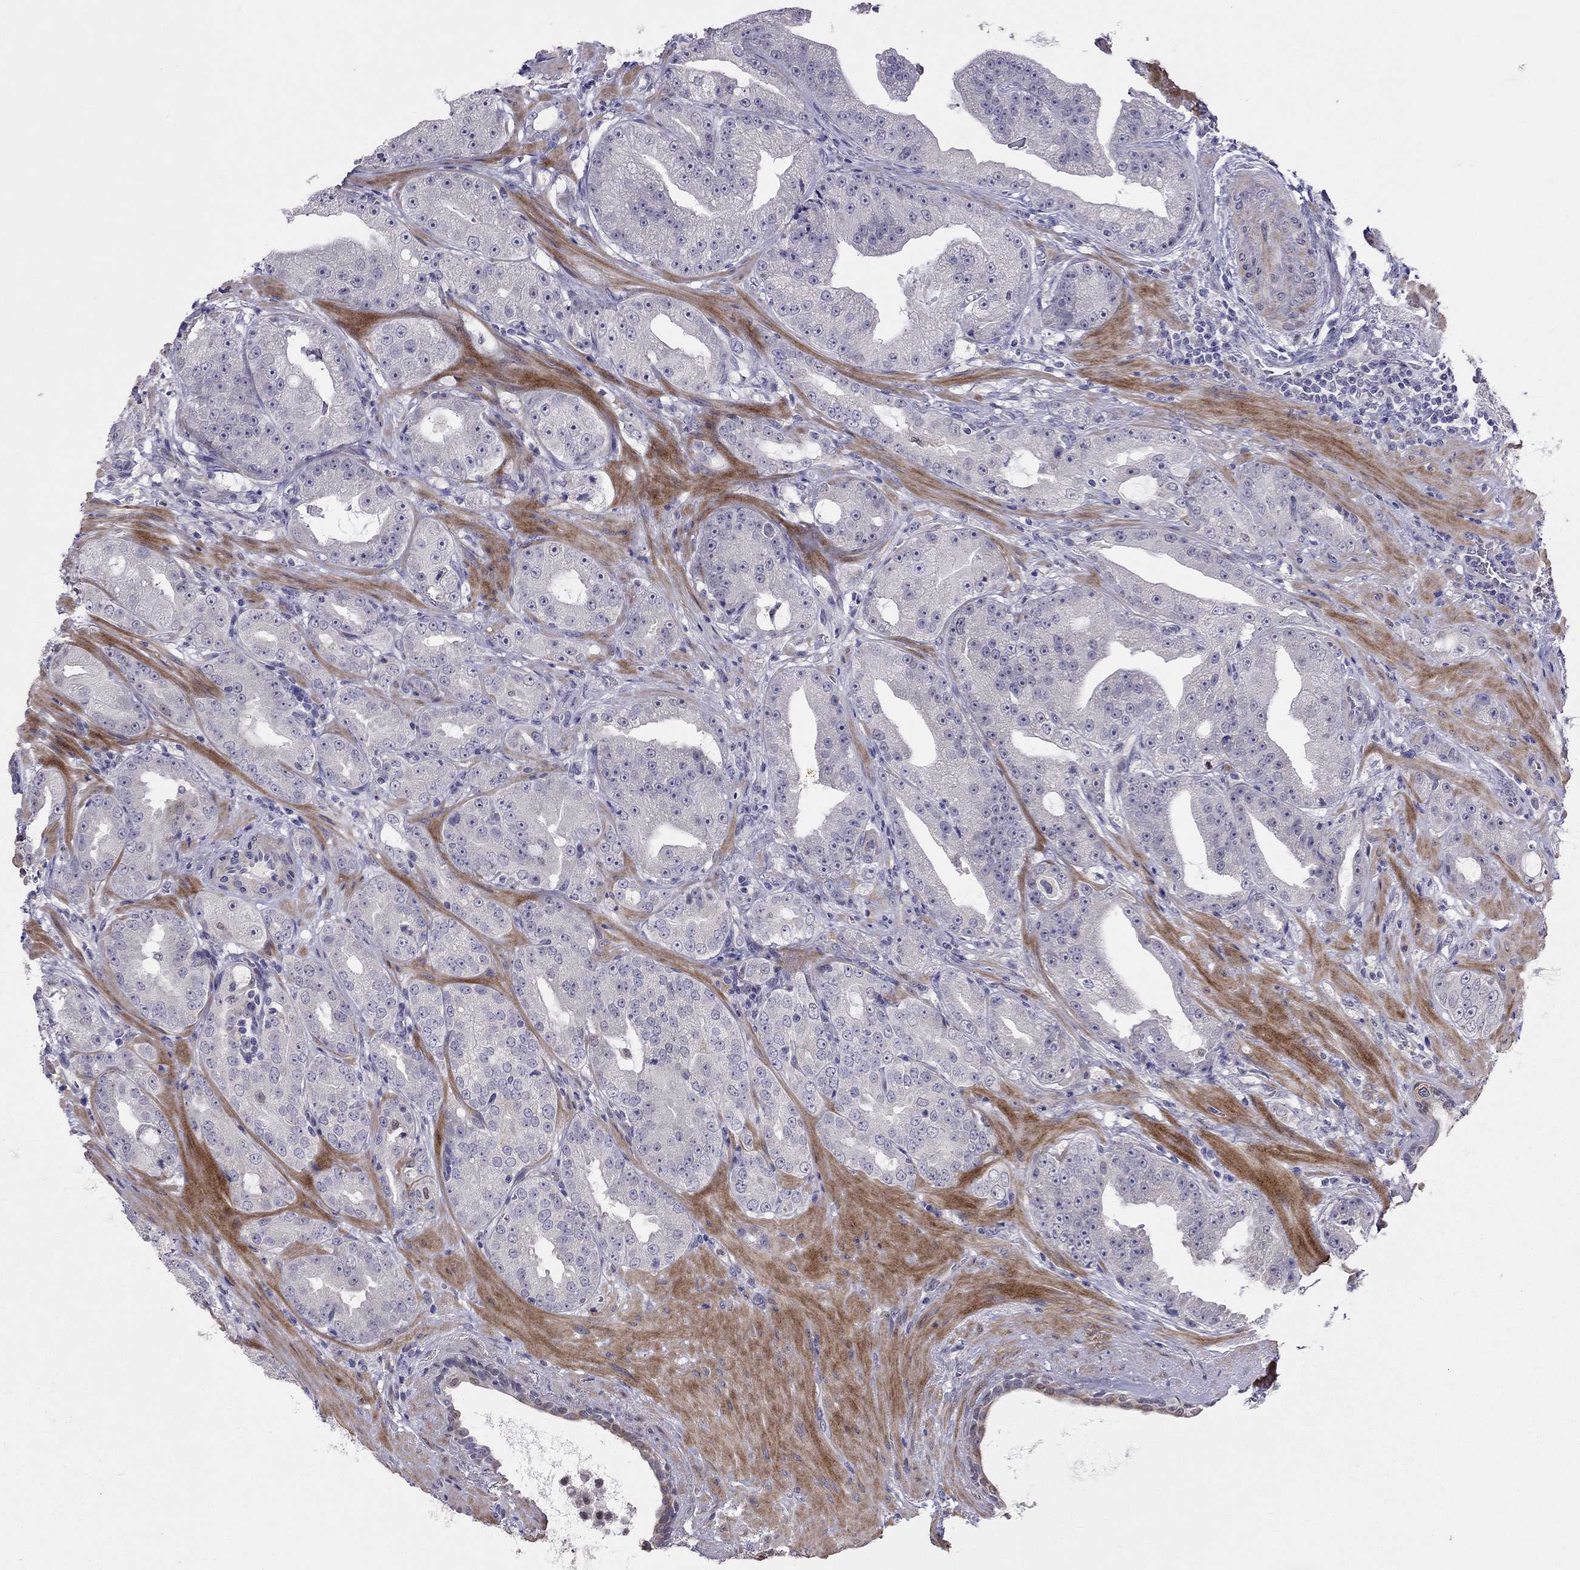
{"staining": {"intensity": "negative", "quantity": "none", "location": "none"}, "tissue": "prostate cancer", "cell_type": "Tumor cells", "image_type": "cancer", "snomed": [{"axis": "morphology", "description": "Adenocarcinoma, Low grade"}, {"axis": "topography", "description": "Prostate"}], "caption": "Tumor cells show no significant staining in prostate cancer.", "gene": "LRRC39", "patient": {"sex": "male", "age": 62}}